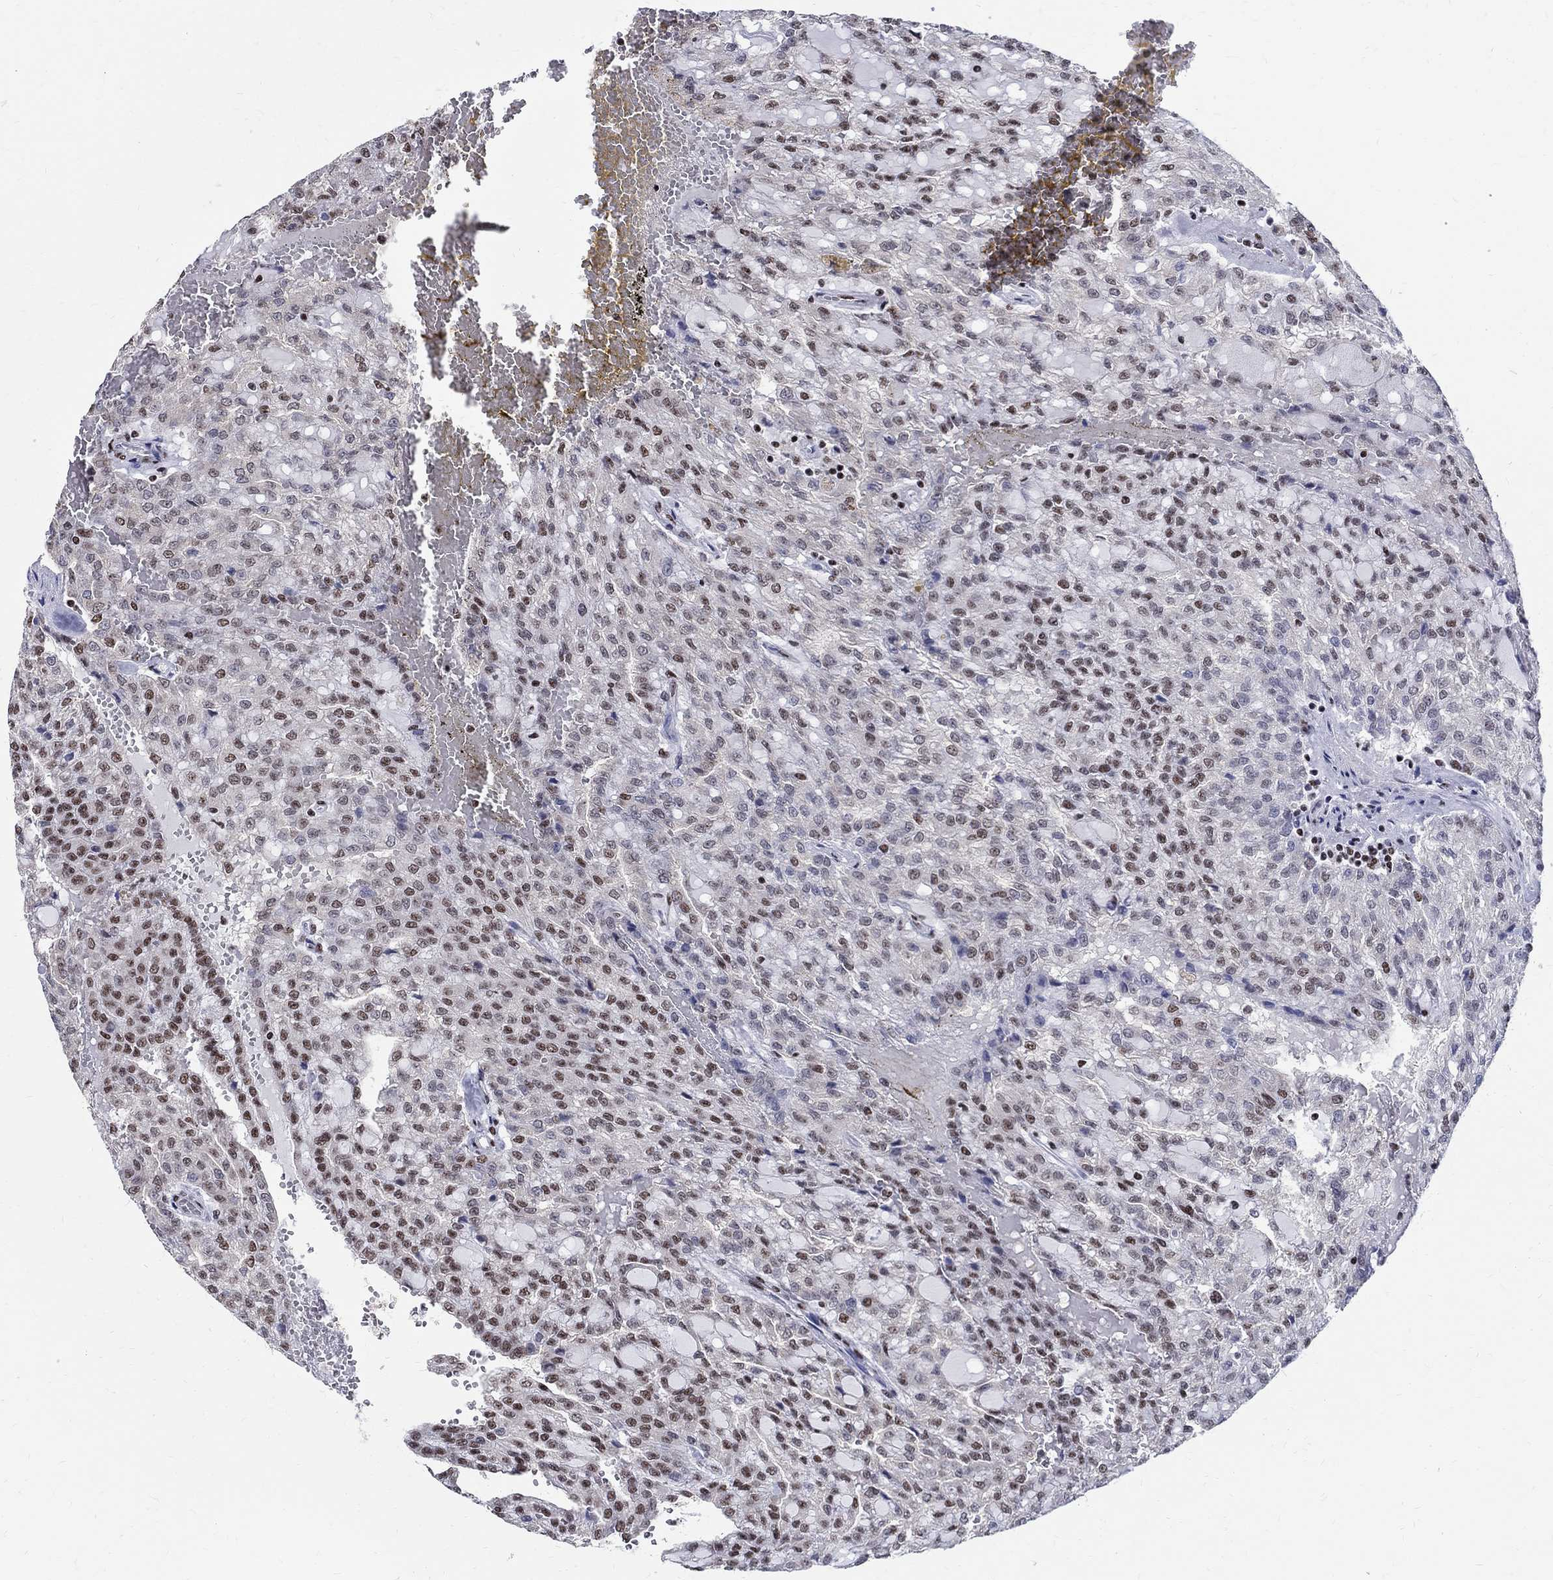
{"staining": {"intensity": "moderate", "quantity": "<25%", "location": "nuclear"}, "tissue": "renal cancer", "cell_type": "Tumor cells", "image_type": "cancer", "snomed": [{"axis": "morphology", "description": "Adenocarcinoma, NOS"}, {"axis": "topography", "description": "Kidney"}], "caption": "Renal cancer (adenocarcinoma) stained with a protein marker demonstrates moderate staining in tumor cells.", "gene": "FBXO16", "patient": {"sex": "male", "age": 63}}